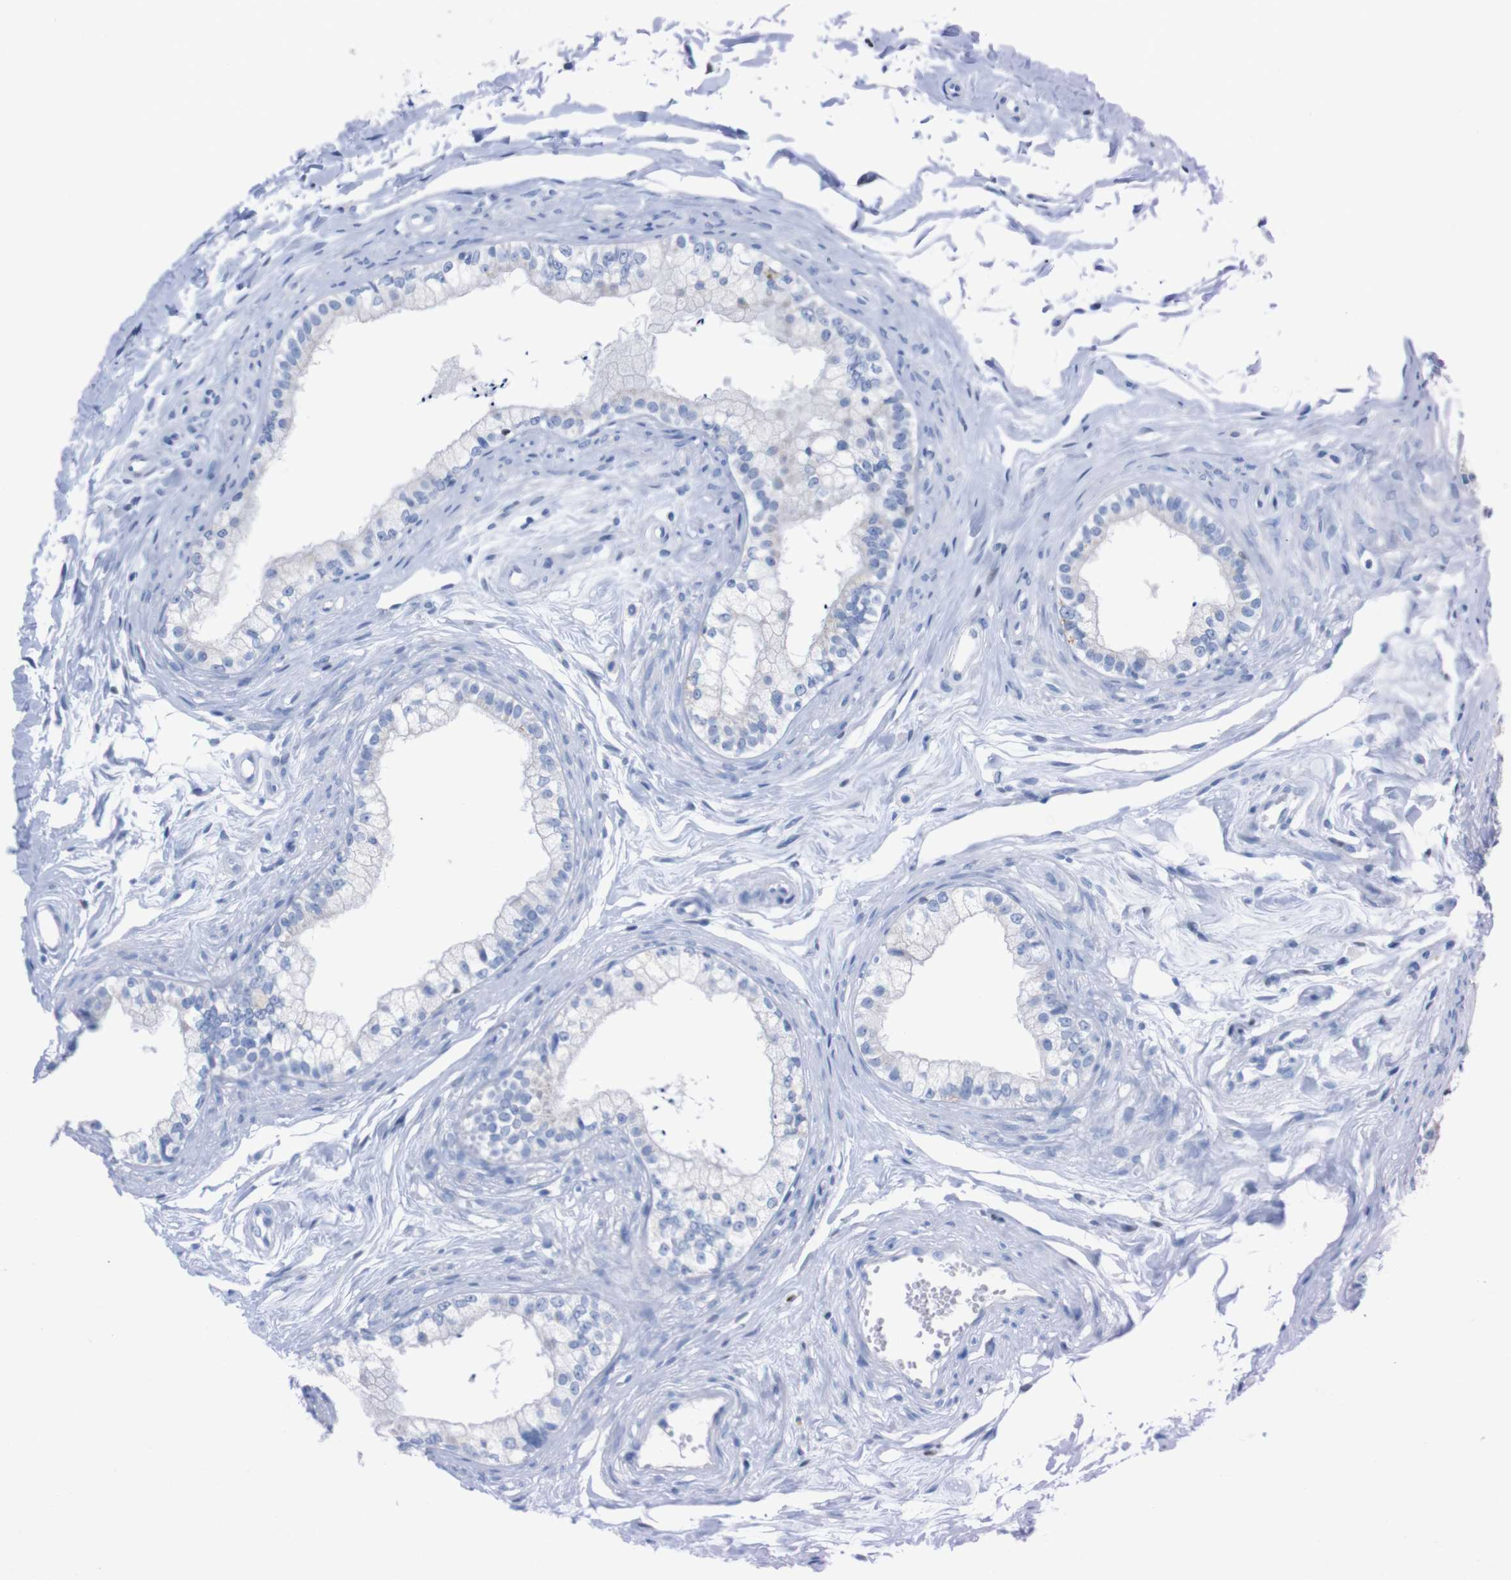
{"staining": {"intensity": "negative", "quantity": "none", "location": "none"}, "tissue": "epididymis", "cell_type": "Glandular cells", "image_type": "normal", "snomed": [{"axis": "morphology", "description": "Normal tissue, NOS"}, {"axis": "topography", "description": "Epididymis"}], "caption": "An IHC histopathology image of normal epididymis is shown. There is no staining in glandular cells of epididymis.", "gene": "P2RY12", "patient": {"sex": "male", "age": 56}}